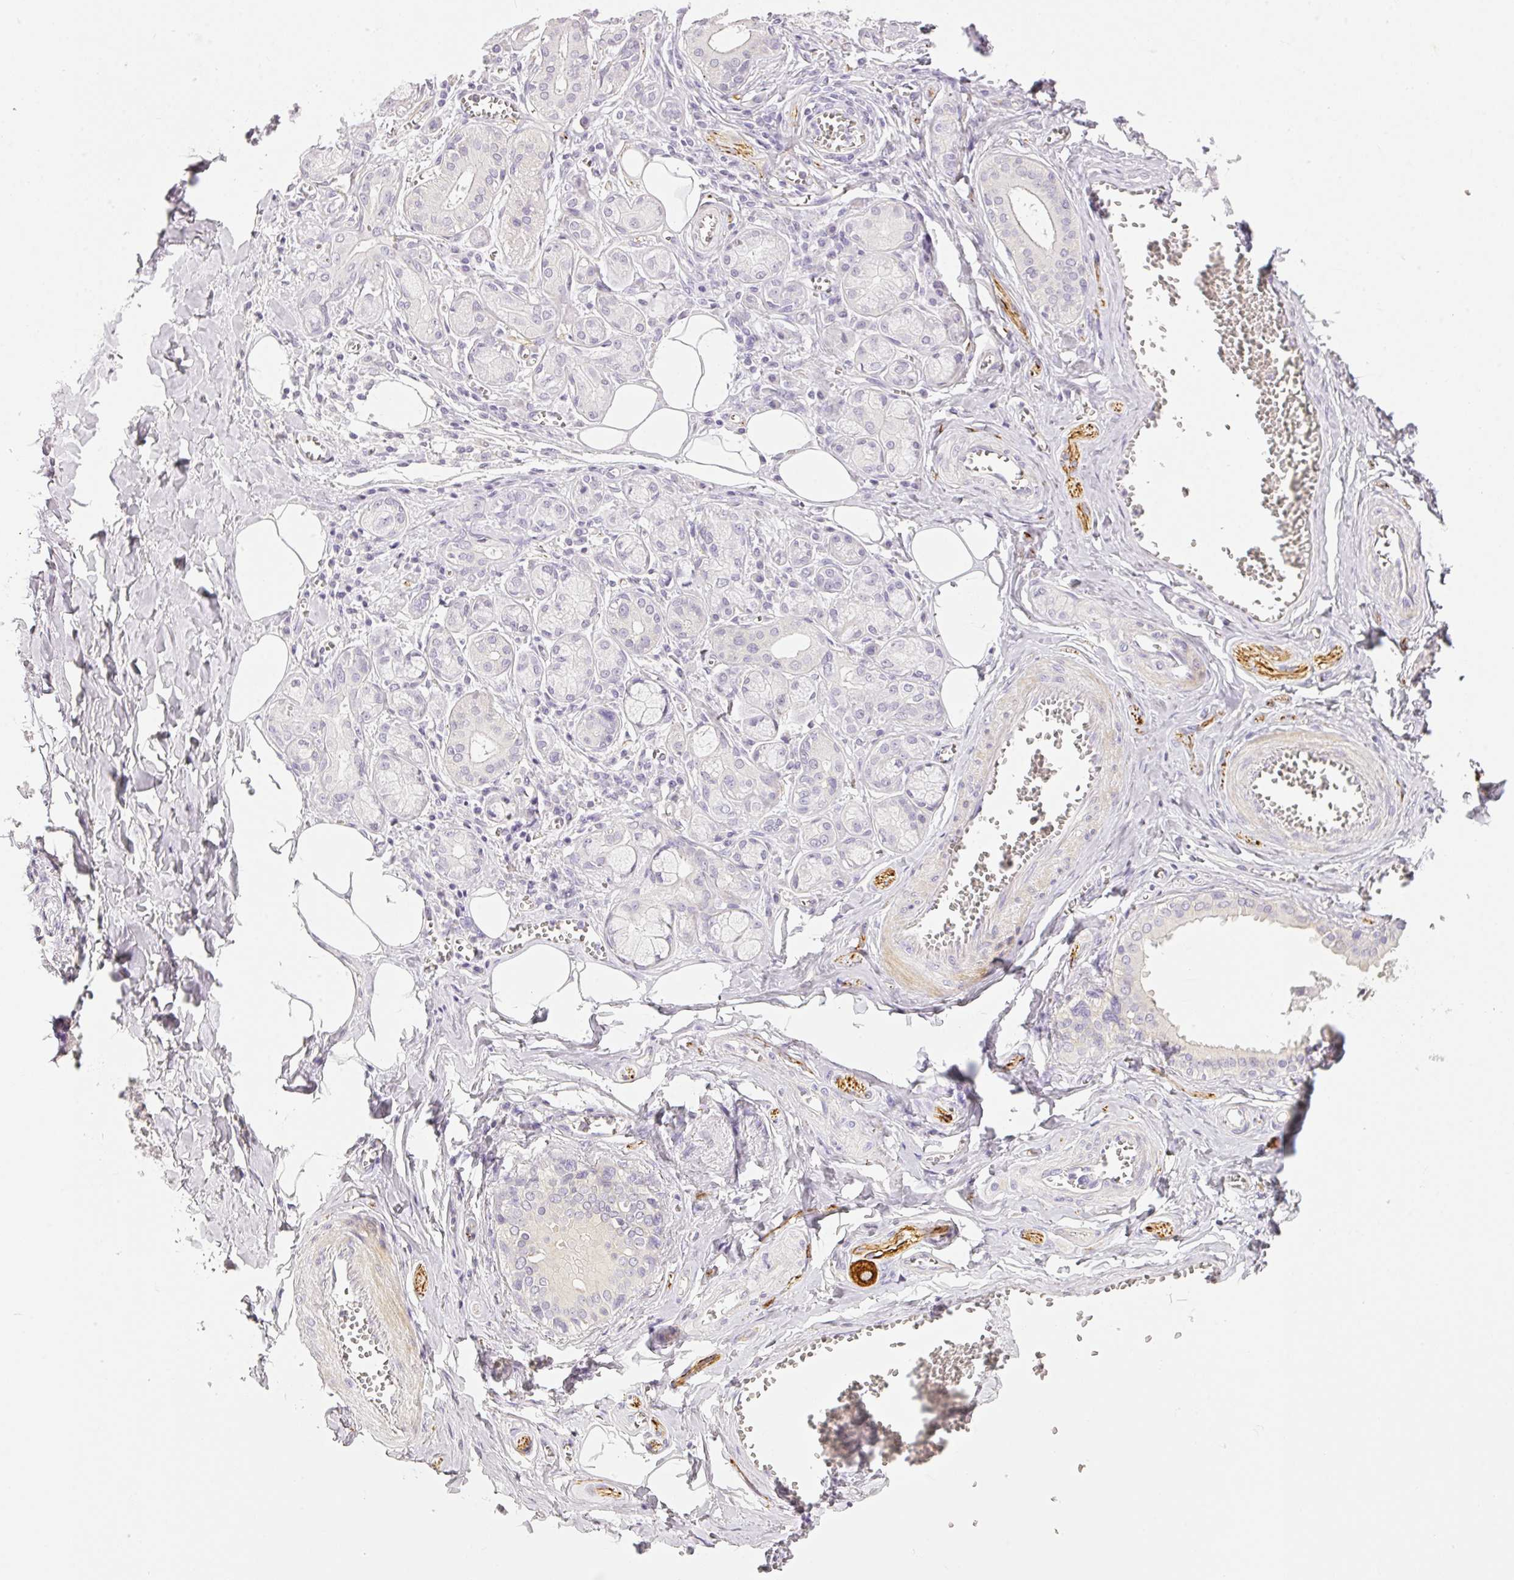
{"staining": {"intensity": "negative", "quantity": "none", "location": "none"}, "tissue": "salivary gland", "cell_type": "Glandular cells", "image_type": "normal", "snomed": [{"axis": "morphology", "description": "Normal tissue, NOS"}, {"axis": "topography", "description": "Salivary gland"}], "caption": "Immunohistochemical staining of benign human salivary gland demonstrates no significant positivity in glandular cells.", "gene": "RAX2", "patient": {"sex": "male", "age": 74}}